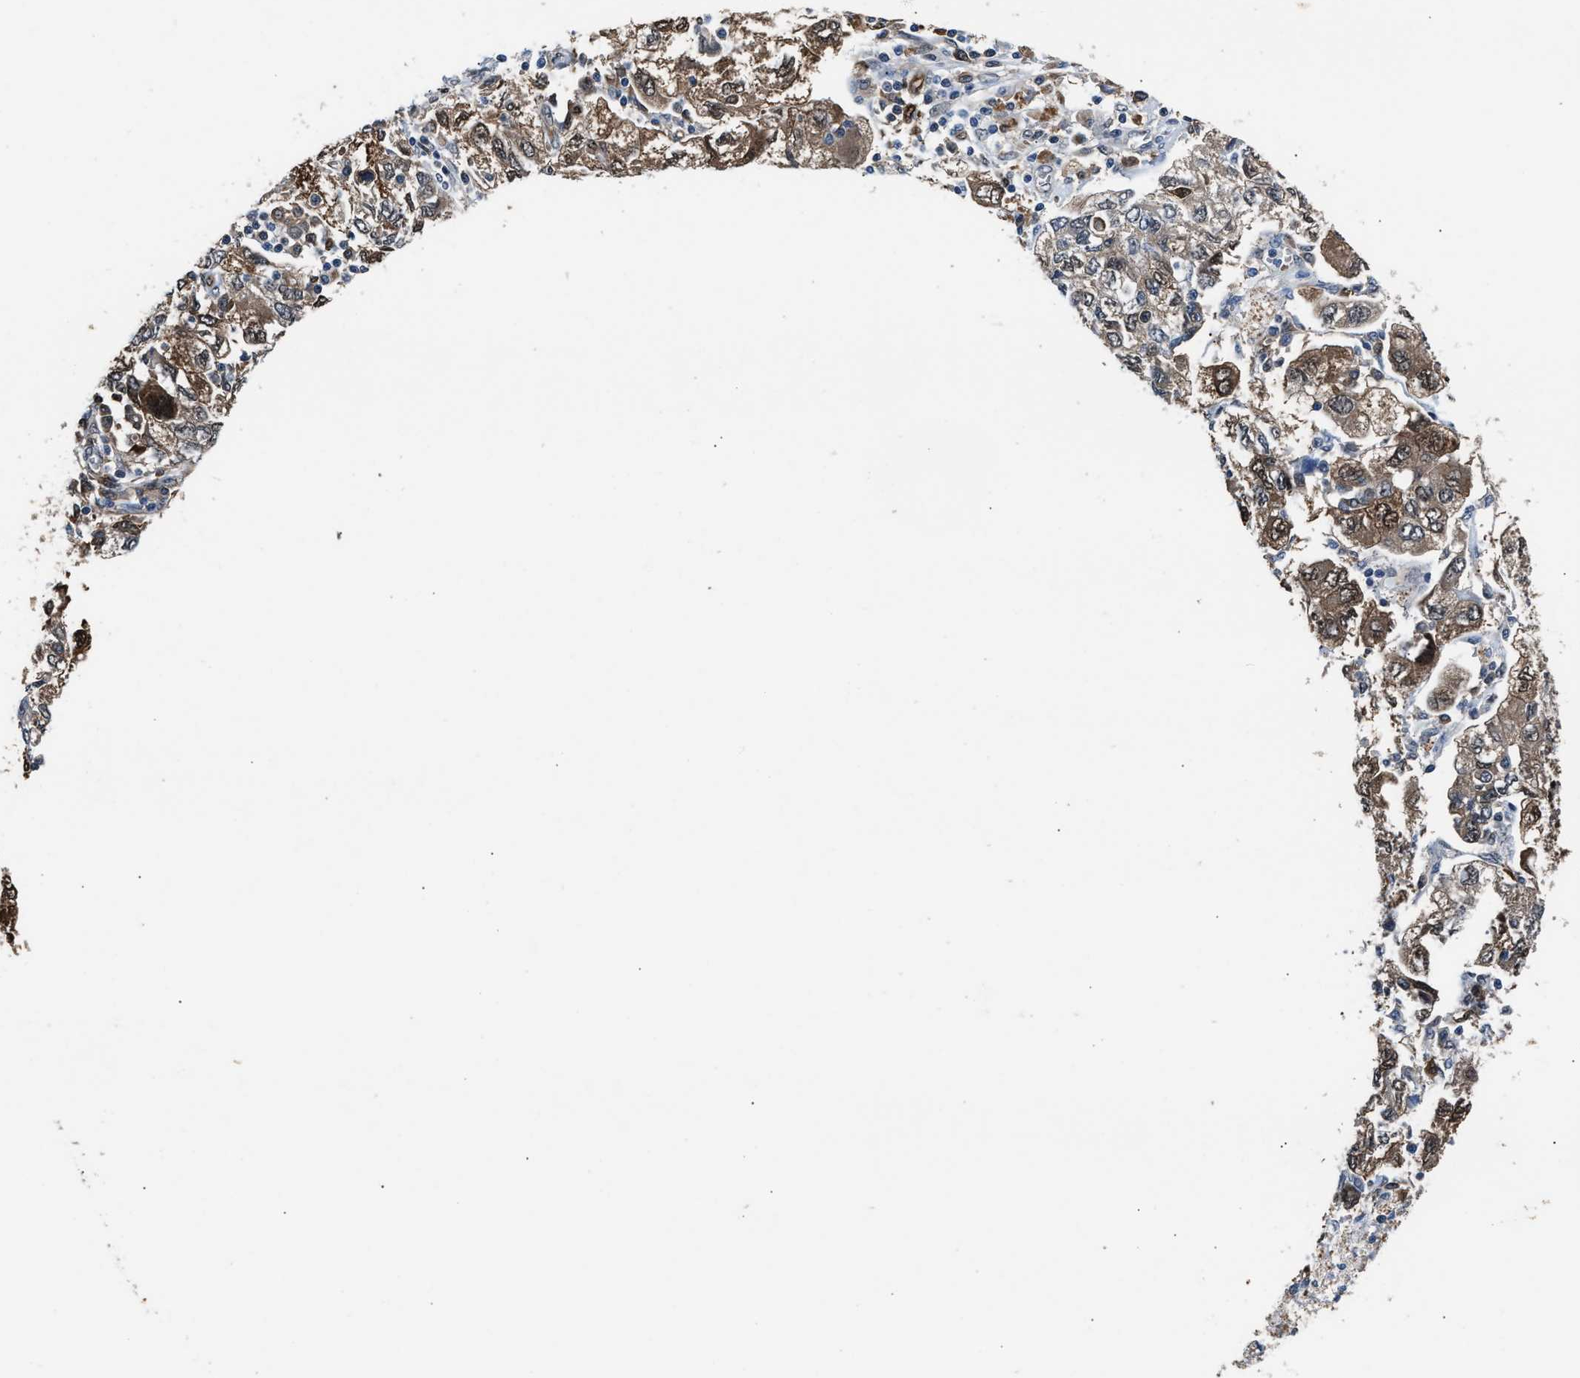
{"staining": {"intensity": "moderate", "quantity": "25%-75%", "location": "cytoplasmic/membranous,nuclear"}, "tissue": "ovarian cancer", "cell_type": "Tumor cells", "image_type": "cancer", "snomed": [{"axis": "morphology", "description": "Carcinoma, NOS"}, {"axis": "morphology", "description": "Cystadenocarcinoma, serous, NOS"}, {"axis": "topography", "description": "Ovary"}], "caption": "High-power microscopy captured an immunohistochemistry micrograph of ovarian carcinoma, revealing moderate cytoplasmic/membranous and nuclear staining in approximately 25%-75% of tumor cells.", "gene": "PPA1", "patient": {"sex": "female", "age": 69}}